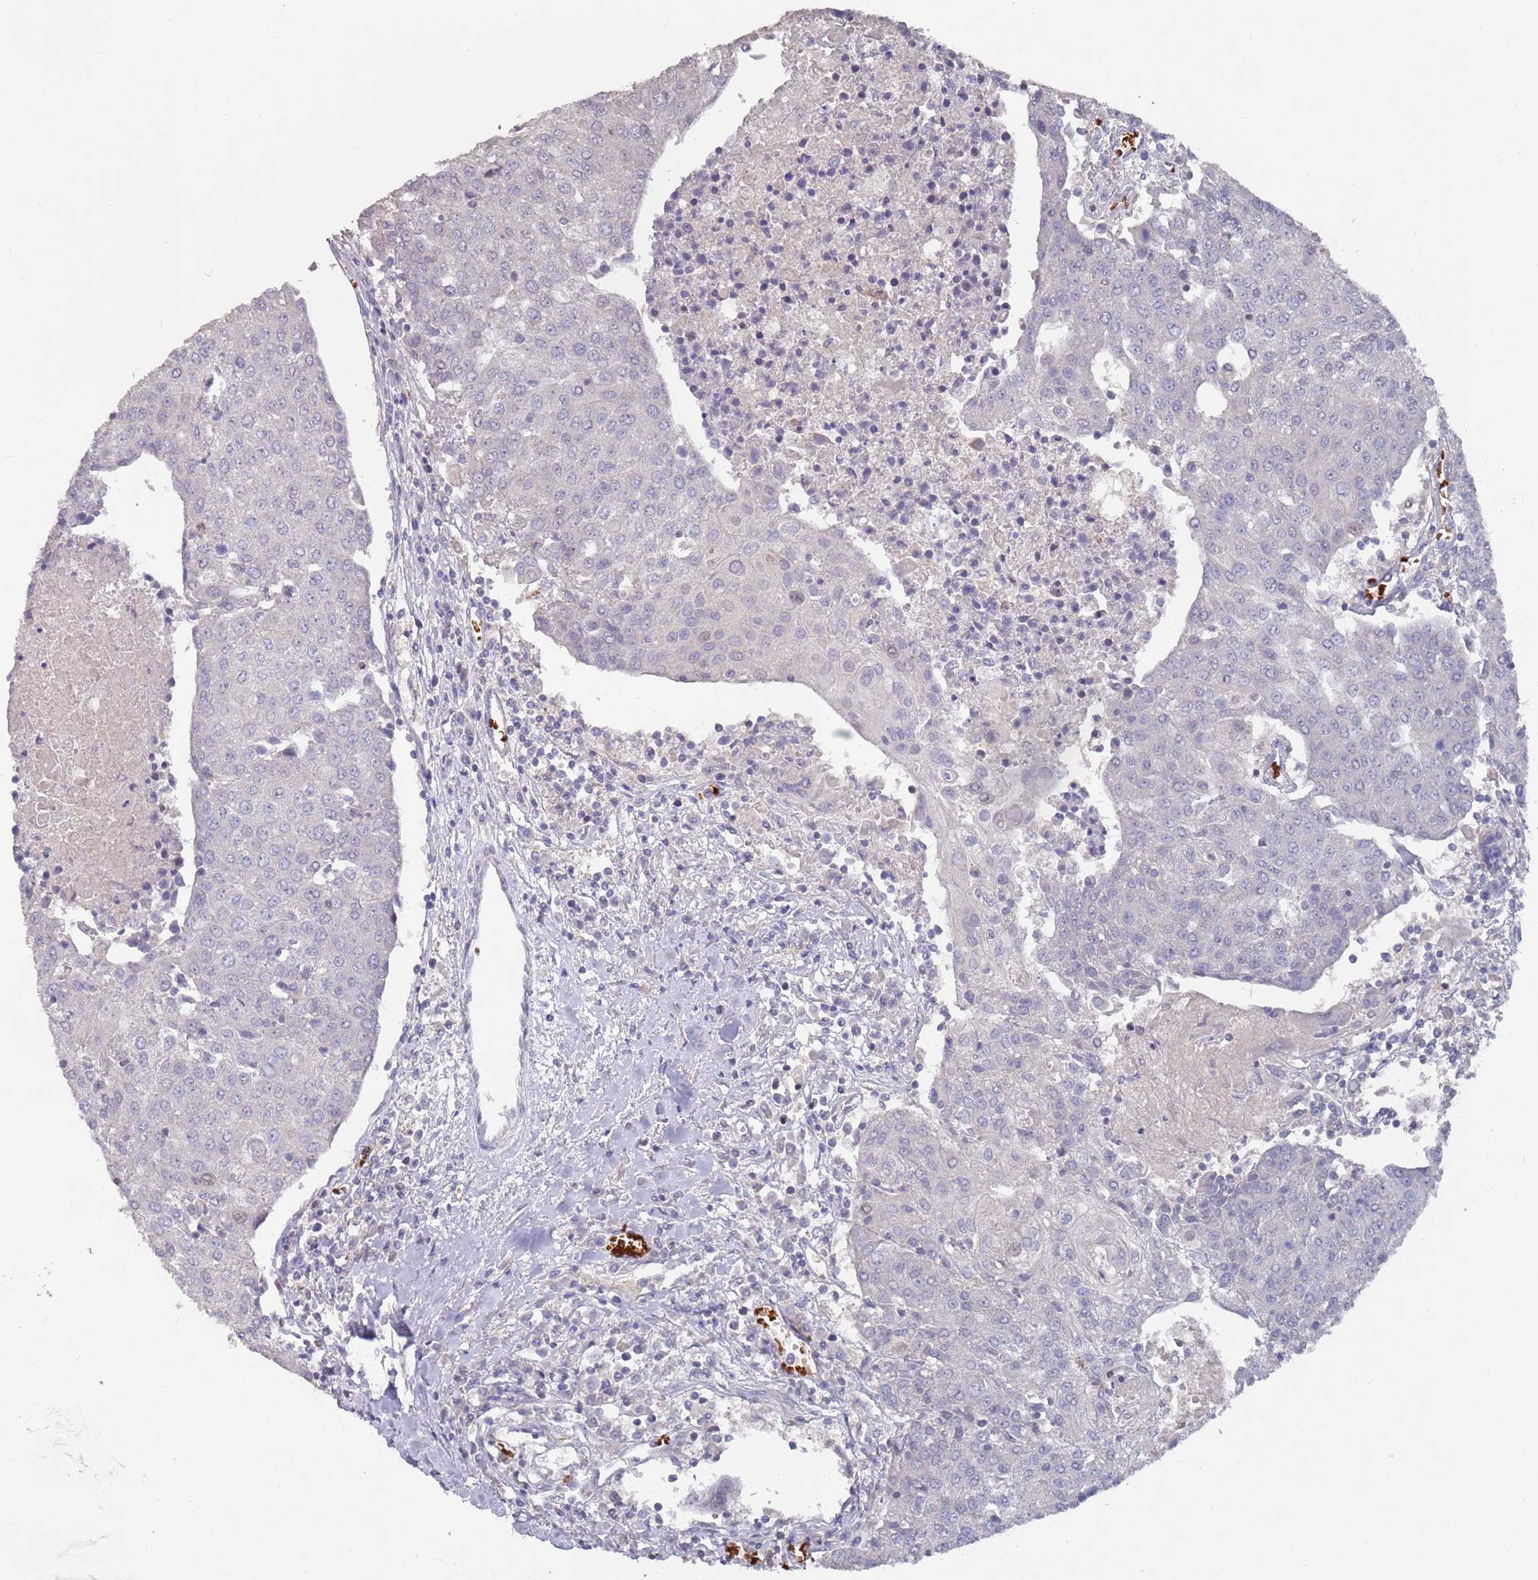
{"staining": {"intensity": "negative", "quantity": "none", "location": "none"}, "tissue": "urothelial cancer", "cell_type": "Tumor cells", "image_type": "cancer", "snomed": [{"axis": "morphology", "description": "Urothelial carcinoma, High grade"}, {"axis": "topography", "description": "Urinary bladder"}], "caption": "This photomicrograph is of urothelial cancer stained with immunohistochemistry to label a protein in brown with the nuclei are counter-stained blue. There is no expression in tumor cells. (DAB immunohistochemistry (IHC) visualized using brightfield microscopy, high magnification).", "gene": "LACC1", "patient": {"sex": "female", "age": 85}}